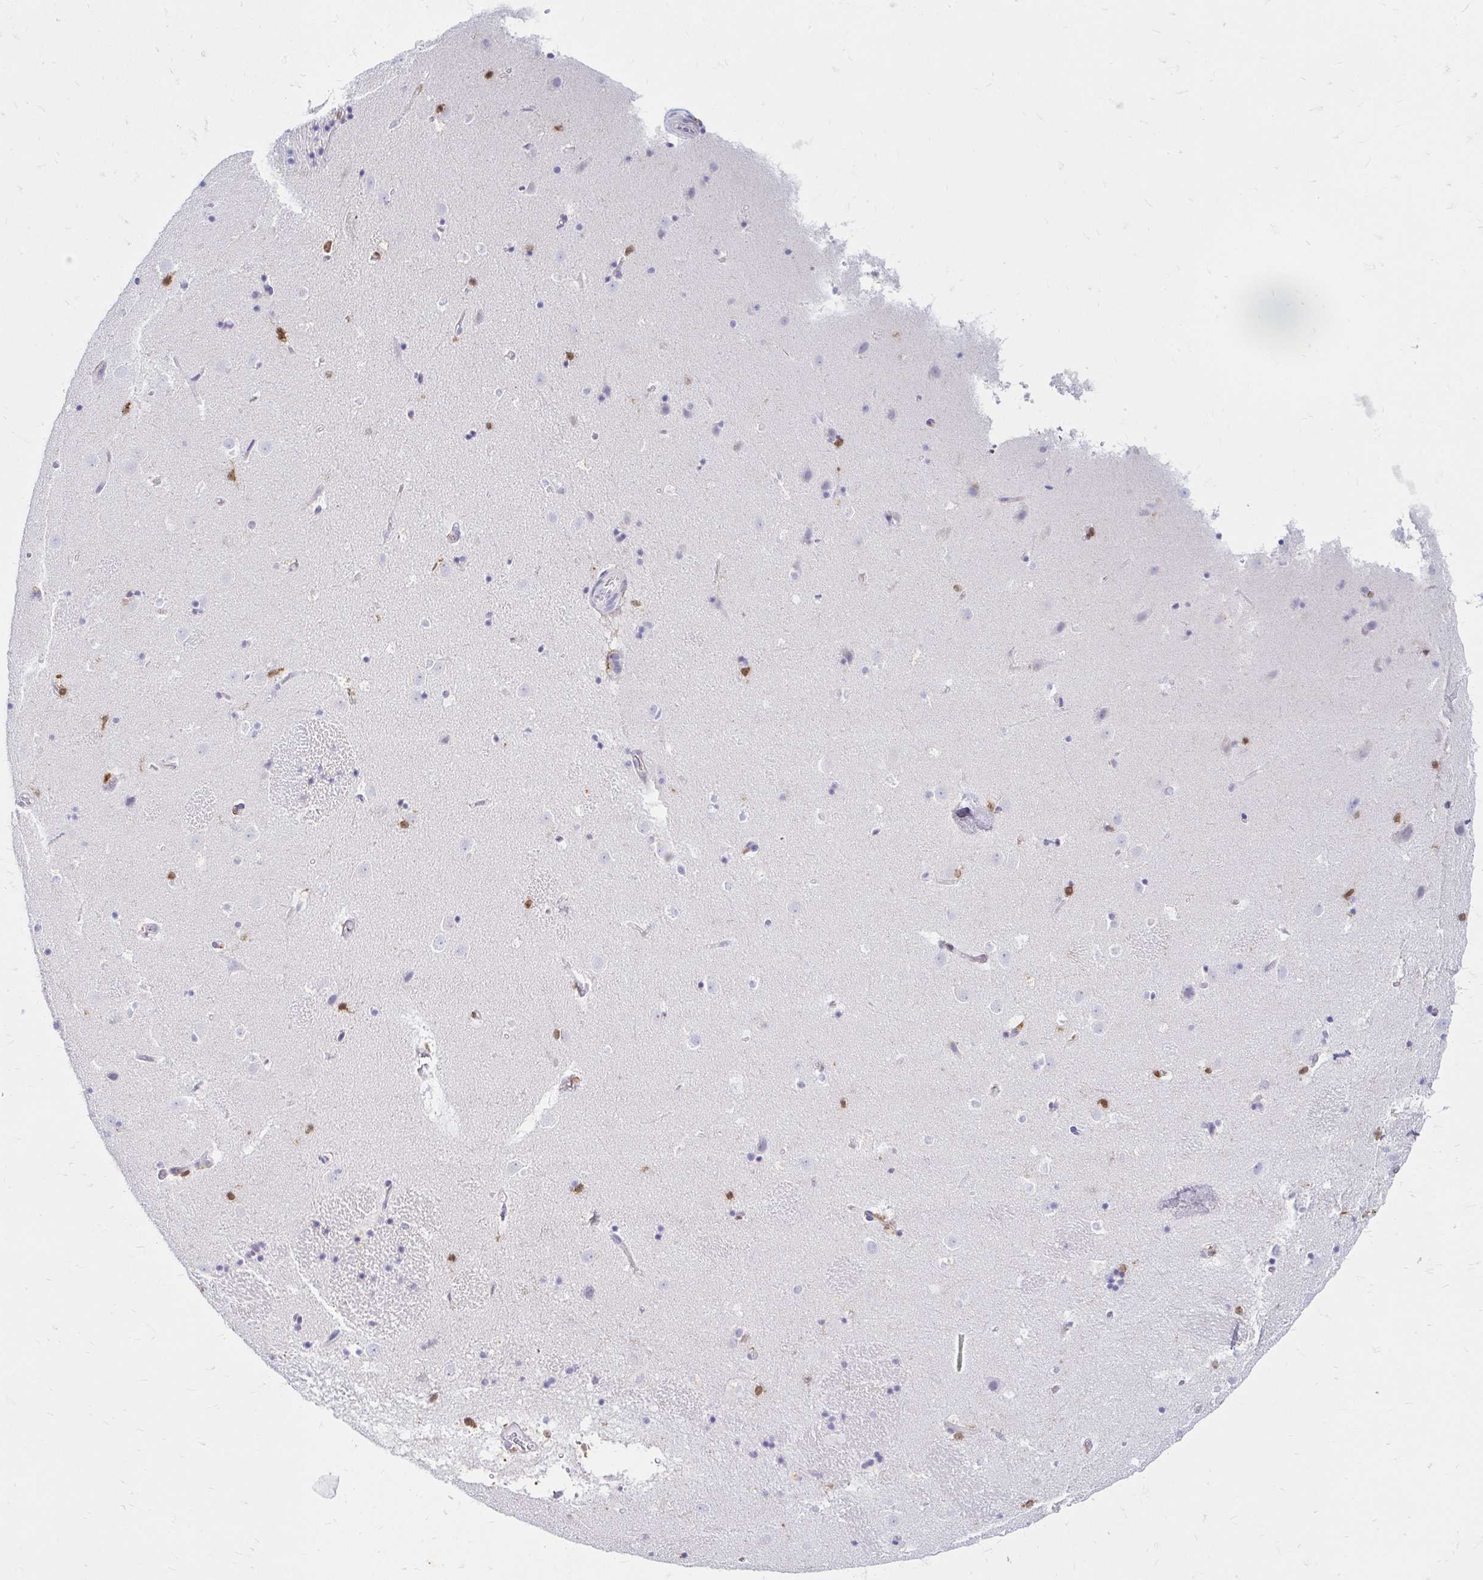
{"staining": {"intensity": "moderate", "quantity": "<25%", "location": "nuclear"}, "tissue": "caudate", "cell_type": "Glial cells", "image_type": "normal", "snomed": [{"axis": "morphology", "description": "Normal tissue, NOS"}, {"axis": "topography", "description": "Lateral ventricle wall"}], "caption": "Caudate stained with DAB (3,3'-diaminobenzidine) immunohistochemistry displays low levels of moderate nuclear positivity in approximately <25% of glial cells.", "gene": "PYCARD", "patient": {"sex": "male", "age": 37}}